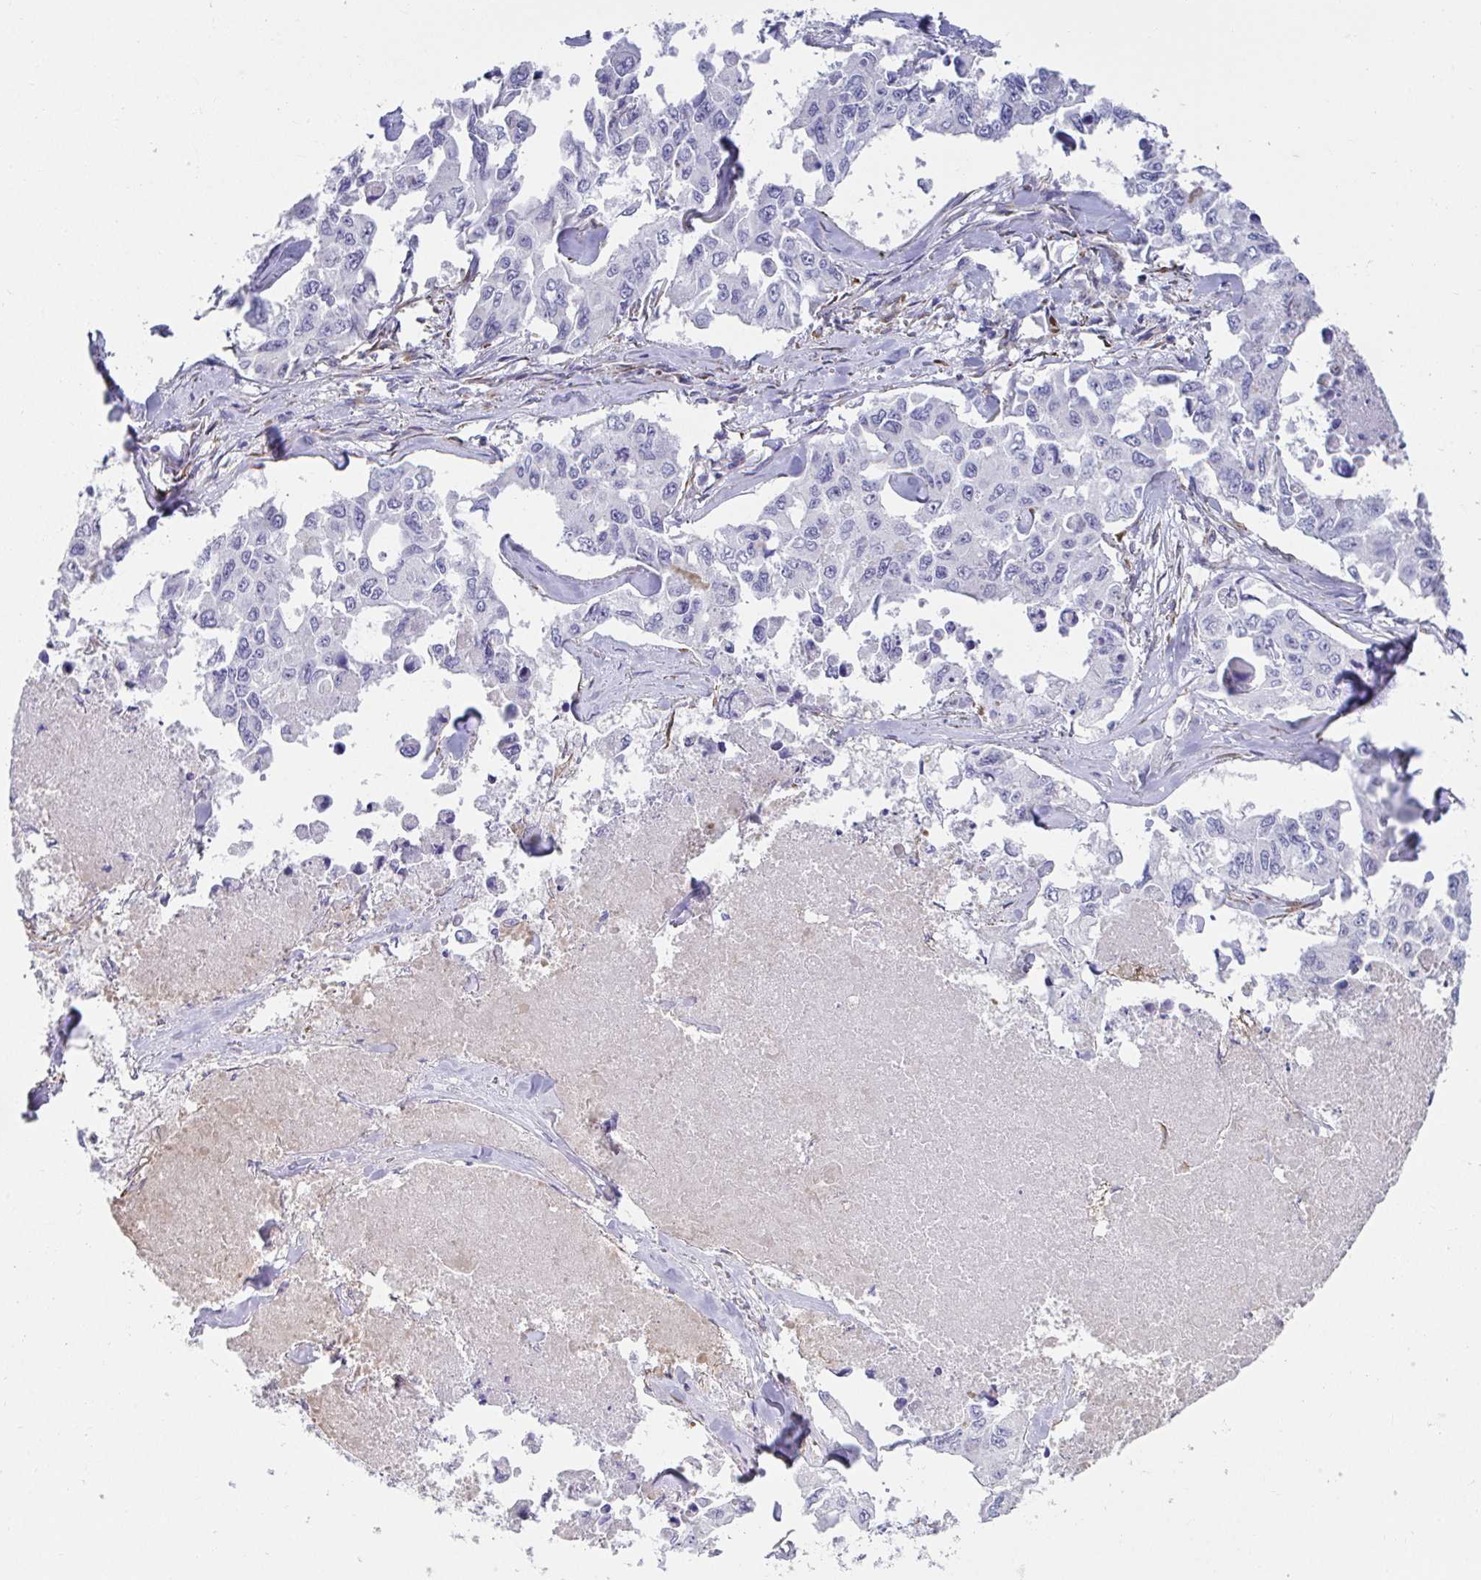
{"staining": {"intensity": "negative", "quantity": "none", "location": "none"}, "tissue": "lung cancer", "cell_type": "Tumor cells", "image_type": "cancer", "snomed": [{"axis": "morphology", "description": "Adenocarcinoma, NOS"}, {"axis": "topography", "description": "Lung"}], "caption": "The image shows no staining of tumor cells in lung cancer.", "gene": "CXCR1", "patient": {"sex": "male", "age": 64}}